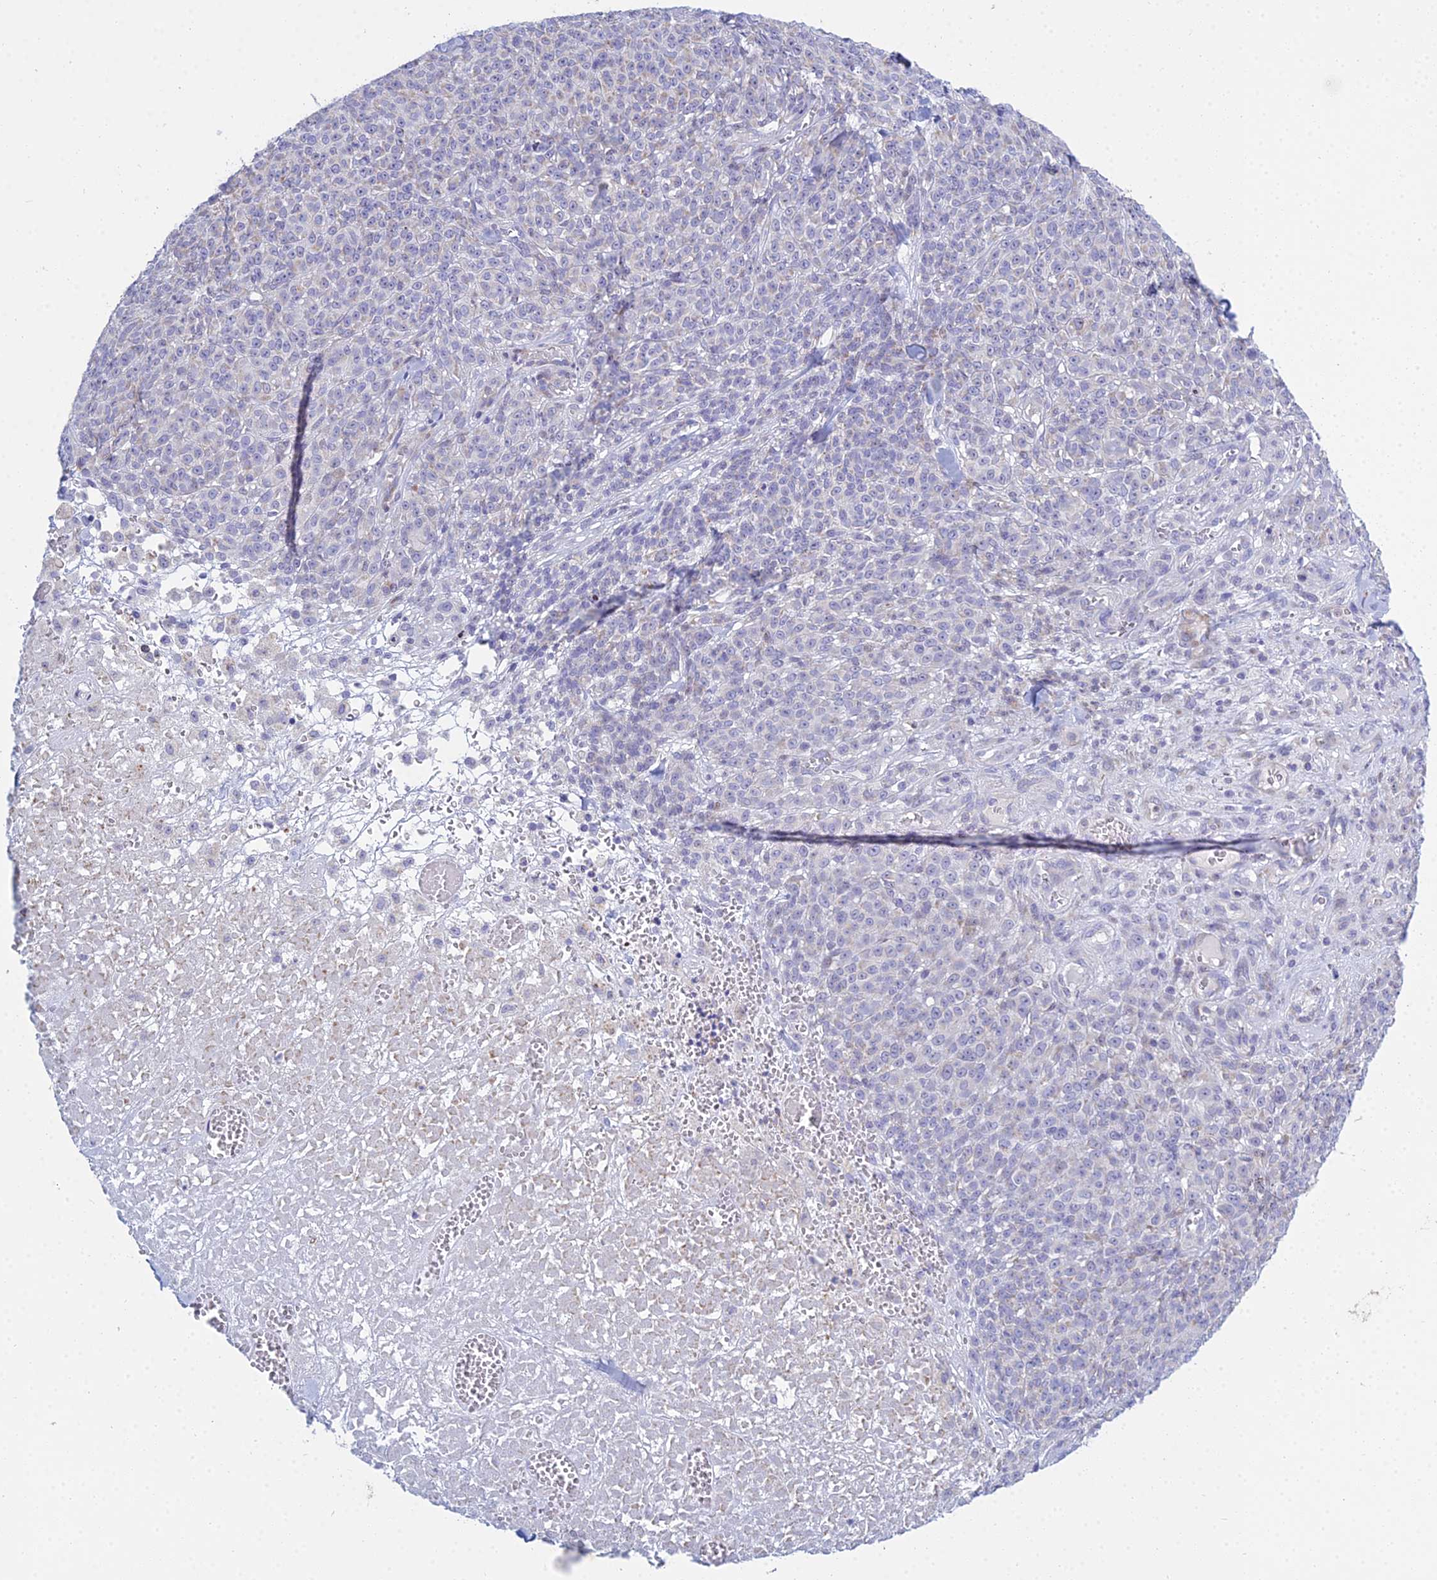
{"staining": {"intensity": "negative", "quantity": "none", "location": "none"}, "tissue": "melanoma", "cell_type": "Tumor cells", "image_type": "cancer", "snomed": [{"axis": "morphology", "description": "Normal tissue, NOS"}, {"axis": "morphology", "description": "Malignant melanoma, NOS"}, {"axis": "topography", "description": "Skin"}], "caption": "DAB (3,3'-diaminobenzidine) immunohistochemical staining of malignant melanoma displays no significant expression in tumor cells.", "gene": "PRR13", "patient": {"sex": "female", "age": 34}}